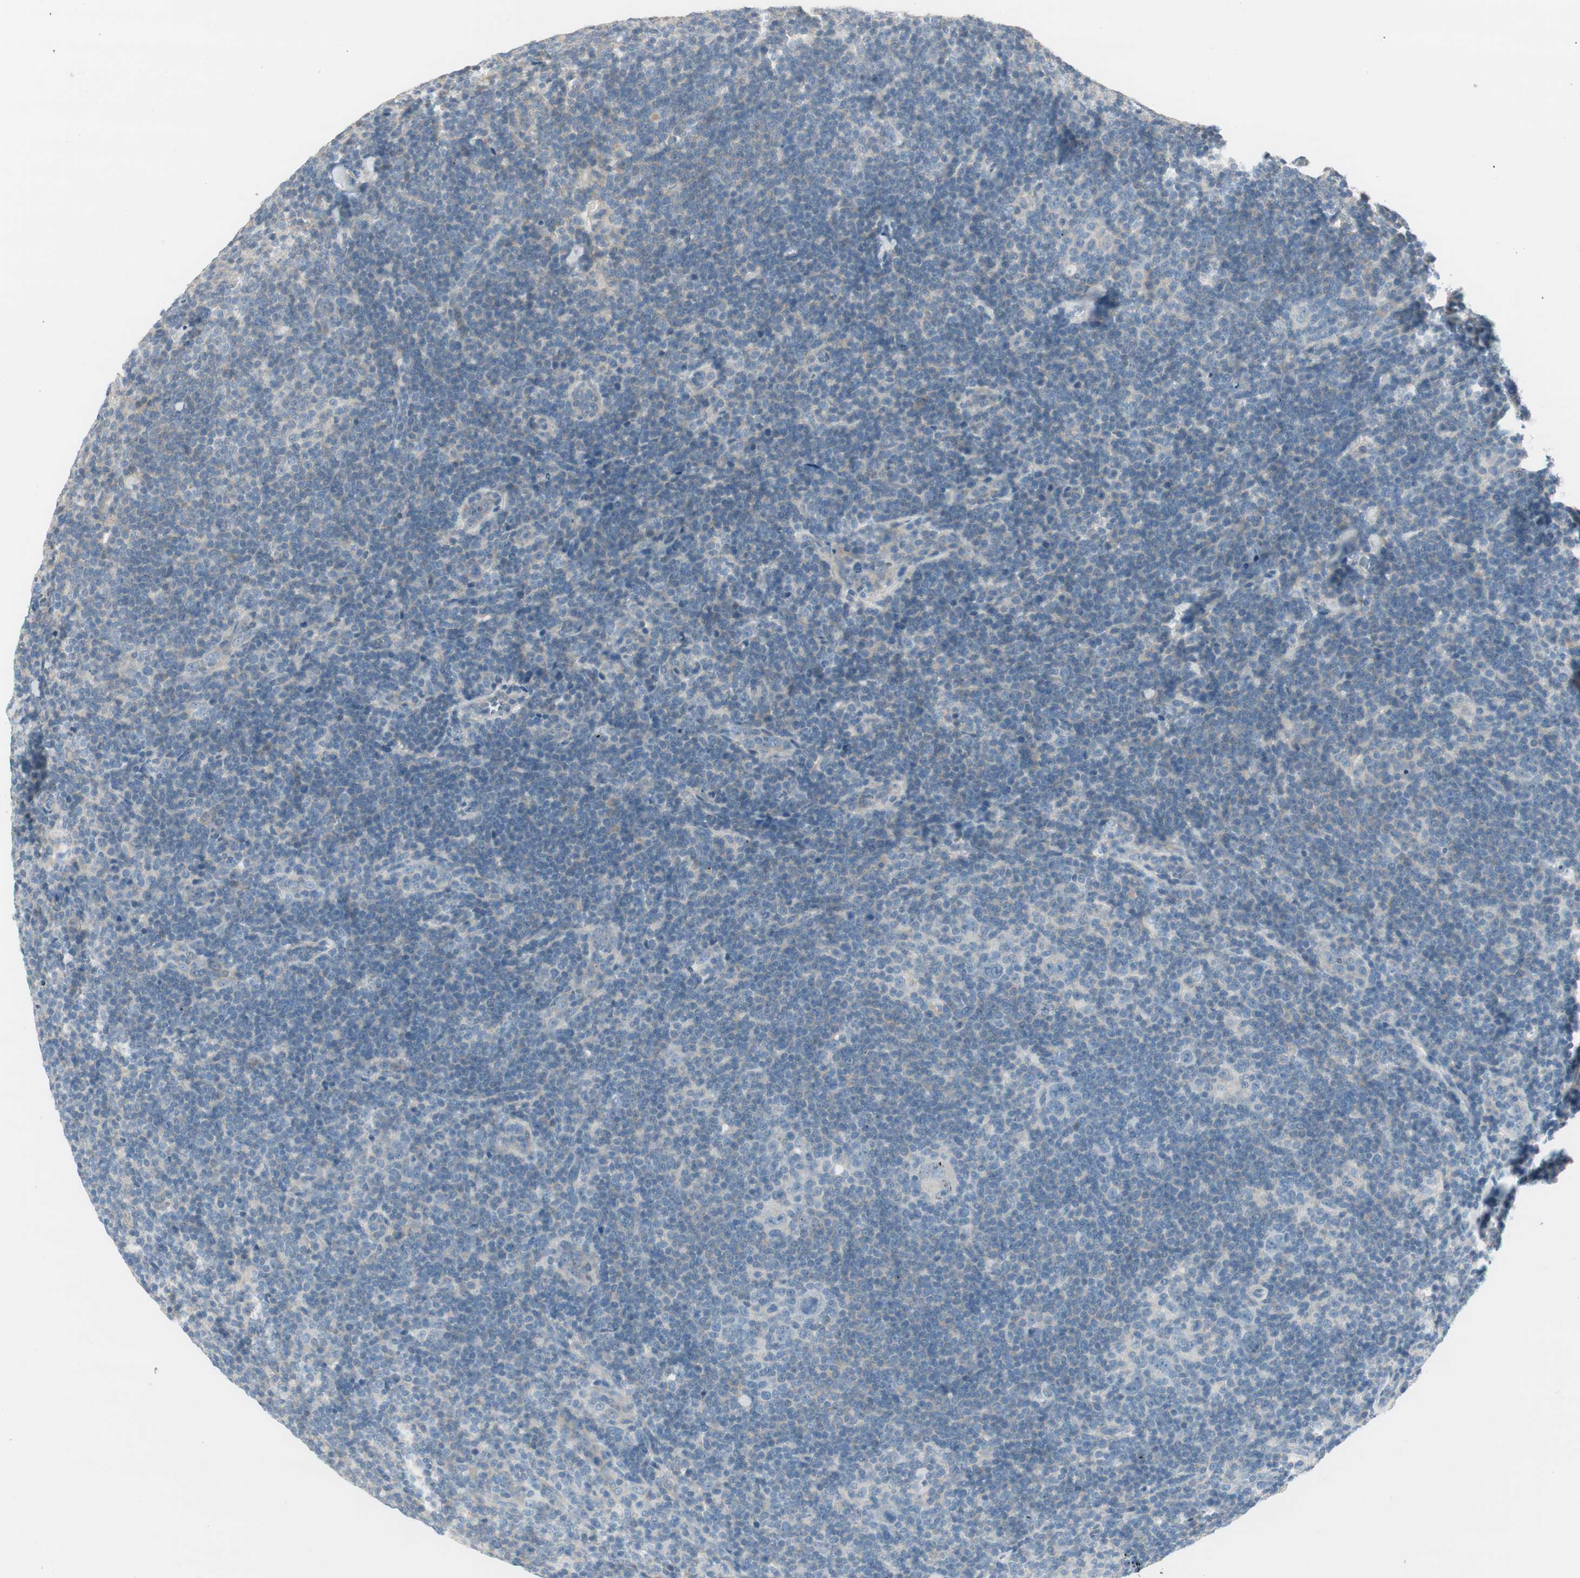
{"staining": {"intensity": "negative", "quantity": "none", "location": "none"}, "tissue": "lymphoma", "cell_type": "Tumor cells", "image_type": "cancer", "snomed": [{"axis": "morphology", "description": "Hodgkin's disease, NOS"}, {"axis": "topography", "description": "Lymph node"}], "caption": "A high-resolution image shows IHC staining of lymphoma, which displays no significant positivity in tumor cells.", "gene": "EVA1A", "patient": {"sex": "female", "age": 57}}